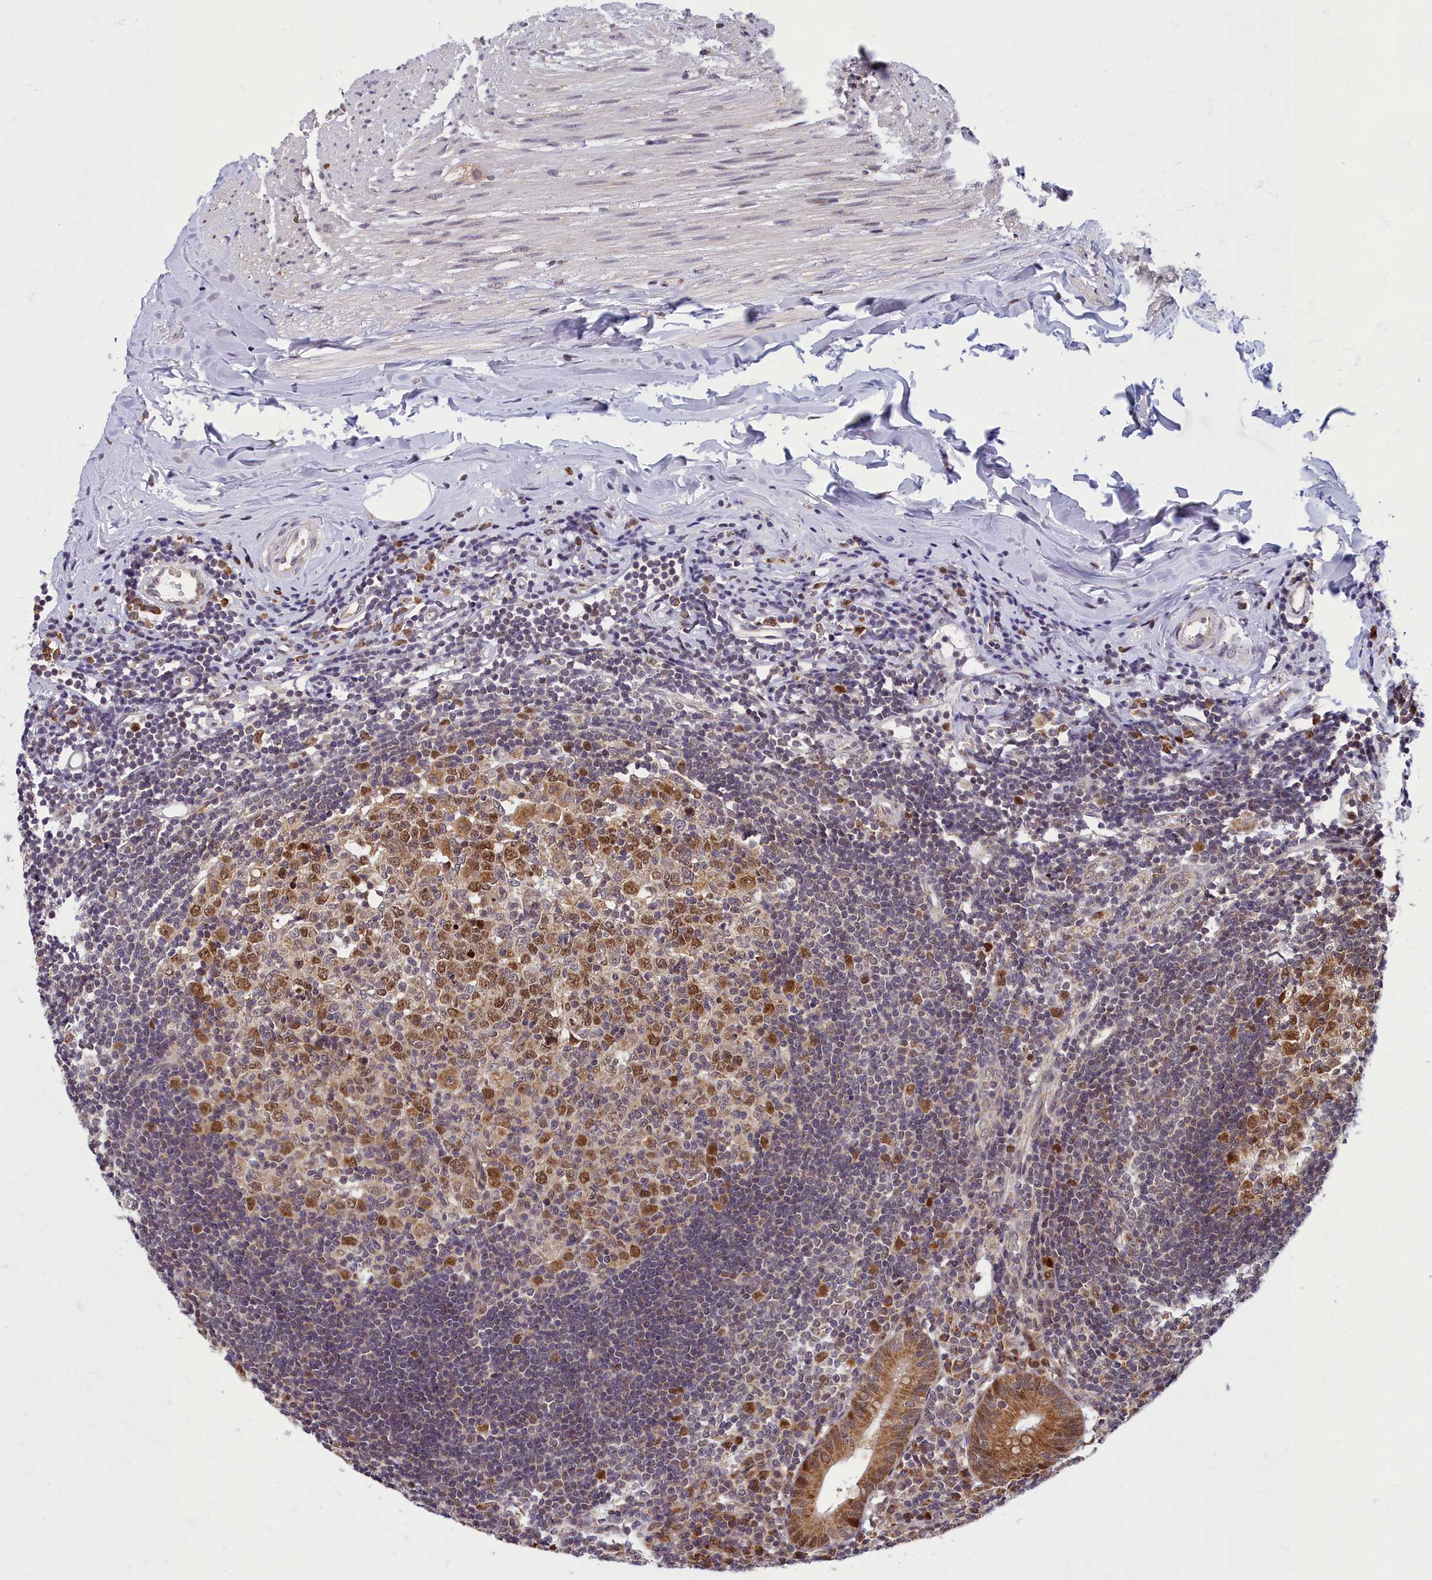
{"staining": {"intensity": "moderate", "quantity": ">75%", "location": "cytoplasmic/membranous,nuclear"}, "tissue": "appendix", "cell_type": "Glandular cells", "image_type": "normal", "snomed": [{"axis": "morphology", "description": "Normal tissue, NOS"}, {"axis": "topography", "description": "Appendix"}], "caption": "An IHC photomicrograph of unremarkable tissue is shown. Protein staining in brown highlights moderate cytoplasmic/membranous,nuclear positivity in appendix within glandular cells.", "gene": "EARS2", "patient": {"sex": "female", "age": 54}}